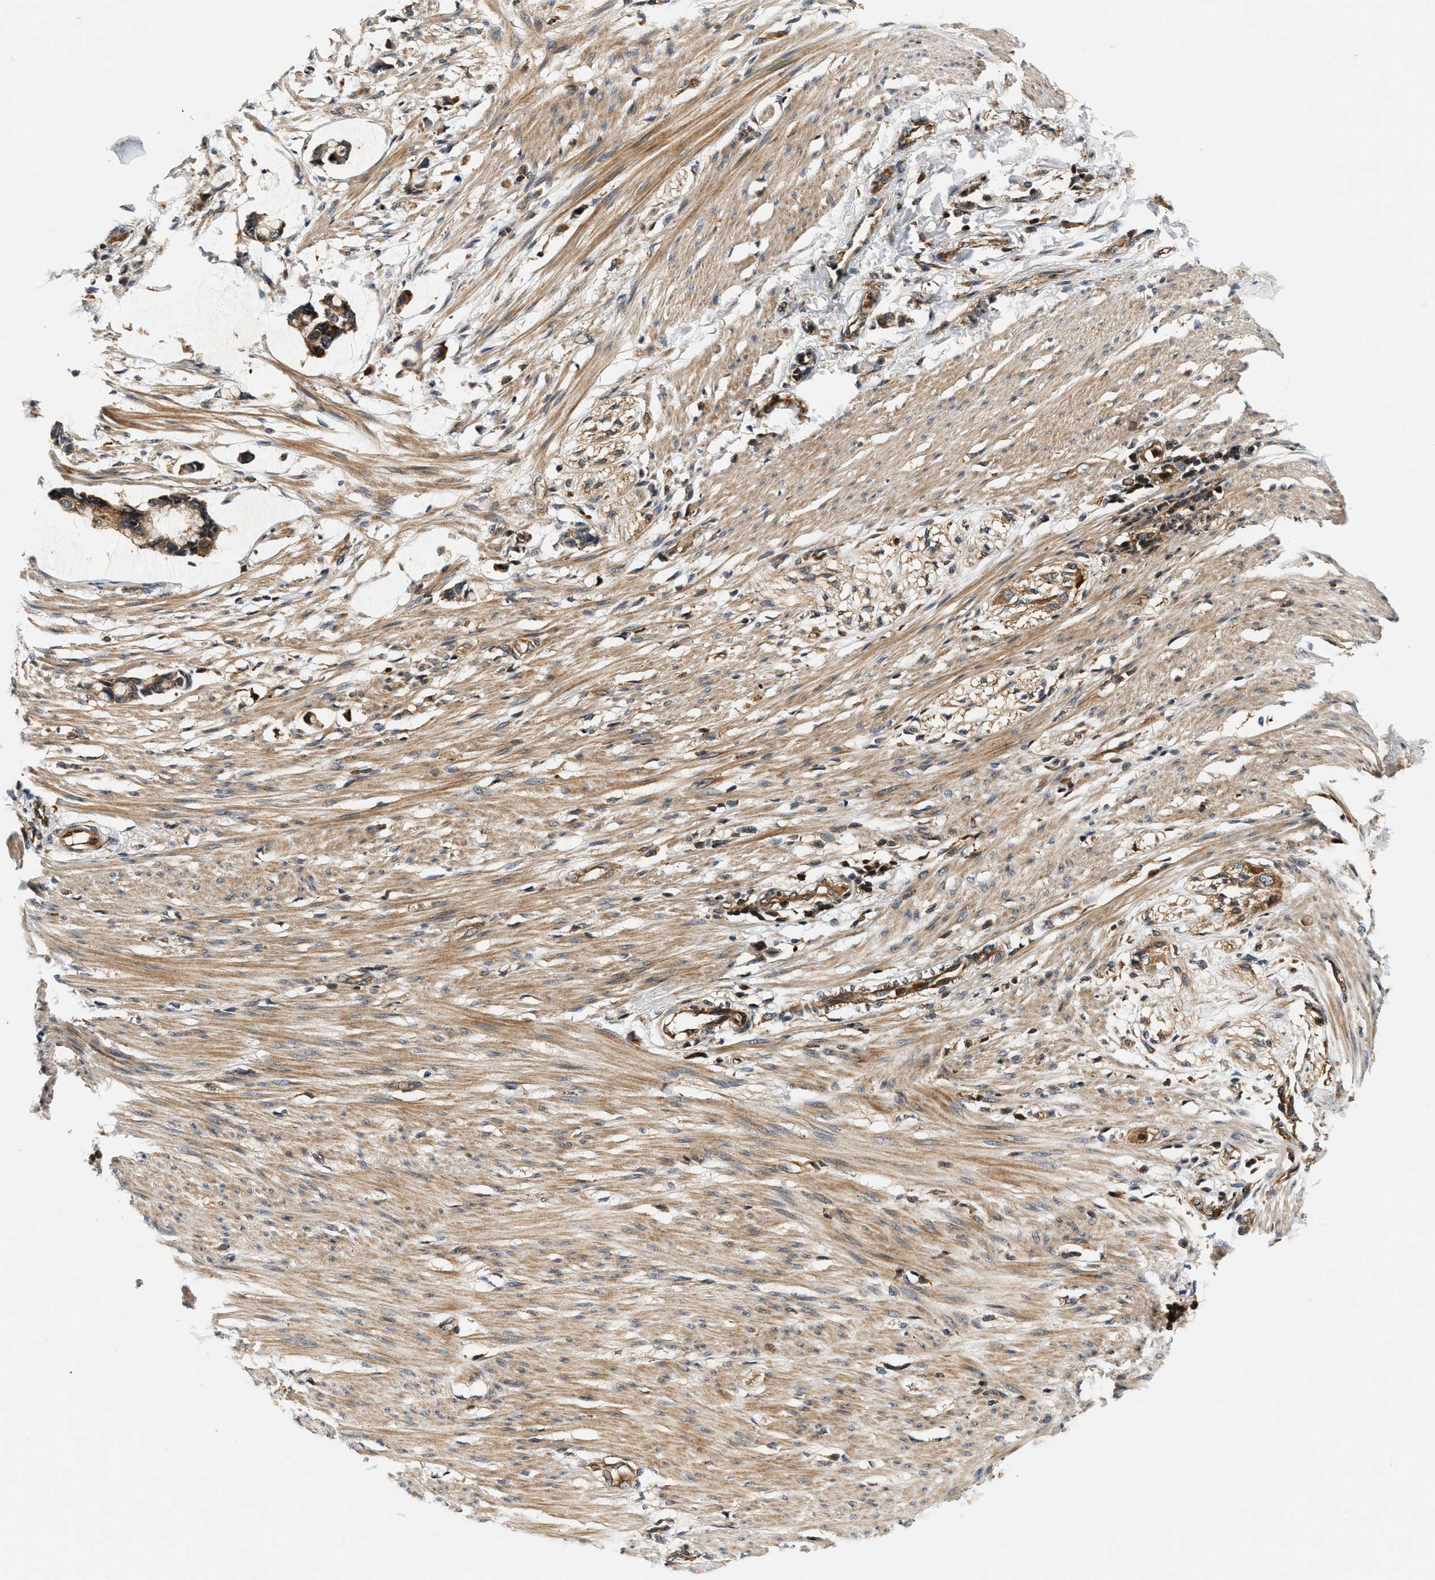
{"staining": {"intensity": "moderate", "quantity": ">75%", "location": "cytoplasmic/membranous"}, "tissue": "smooth muscle", "cell_type": "Smooth muscle cells", "image_type": "normal", "snomed": [{"axis": "morphology", "description": "Normal tissue, NOS"}, {"axis": "morphology", "description": "Adenocarcinoma, NOS"}, {"axis": "topography", "description": "Smooth muscle"}, {"axis": "topography", "description": "Colon"}], "caption": "The image reveals immunohistochemical staining of unremarkable smooth muscle. There is moderate cytoplasmic/membranous positivity is seen in about >75% of smooth muscle cells. Nuclei are stained in blue.", "gene": "SAMD9", "patient": {"sex": "male", "age": 14}}